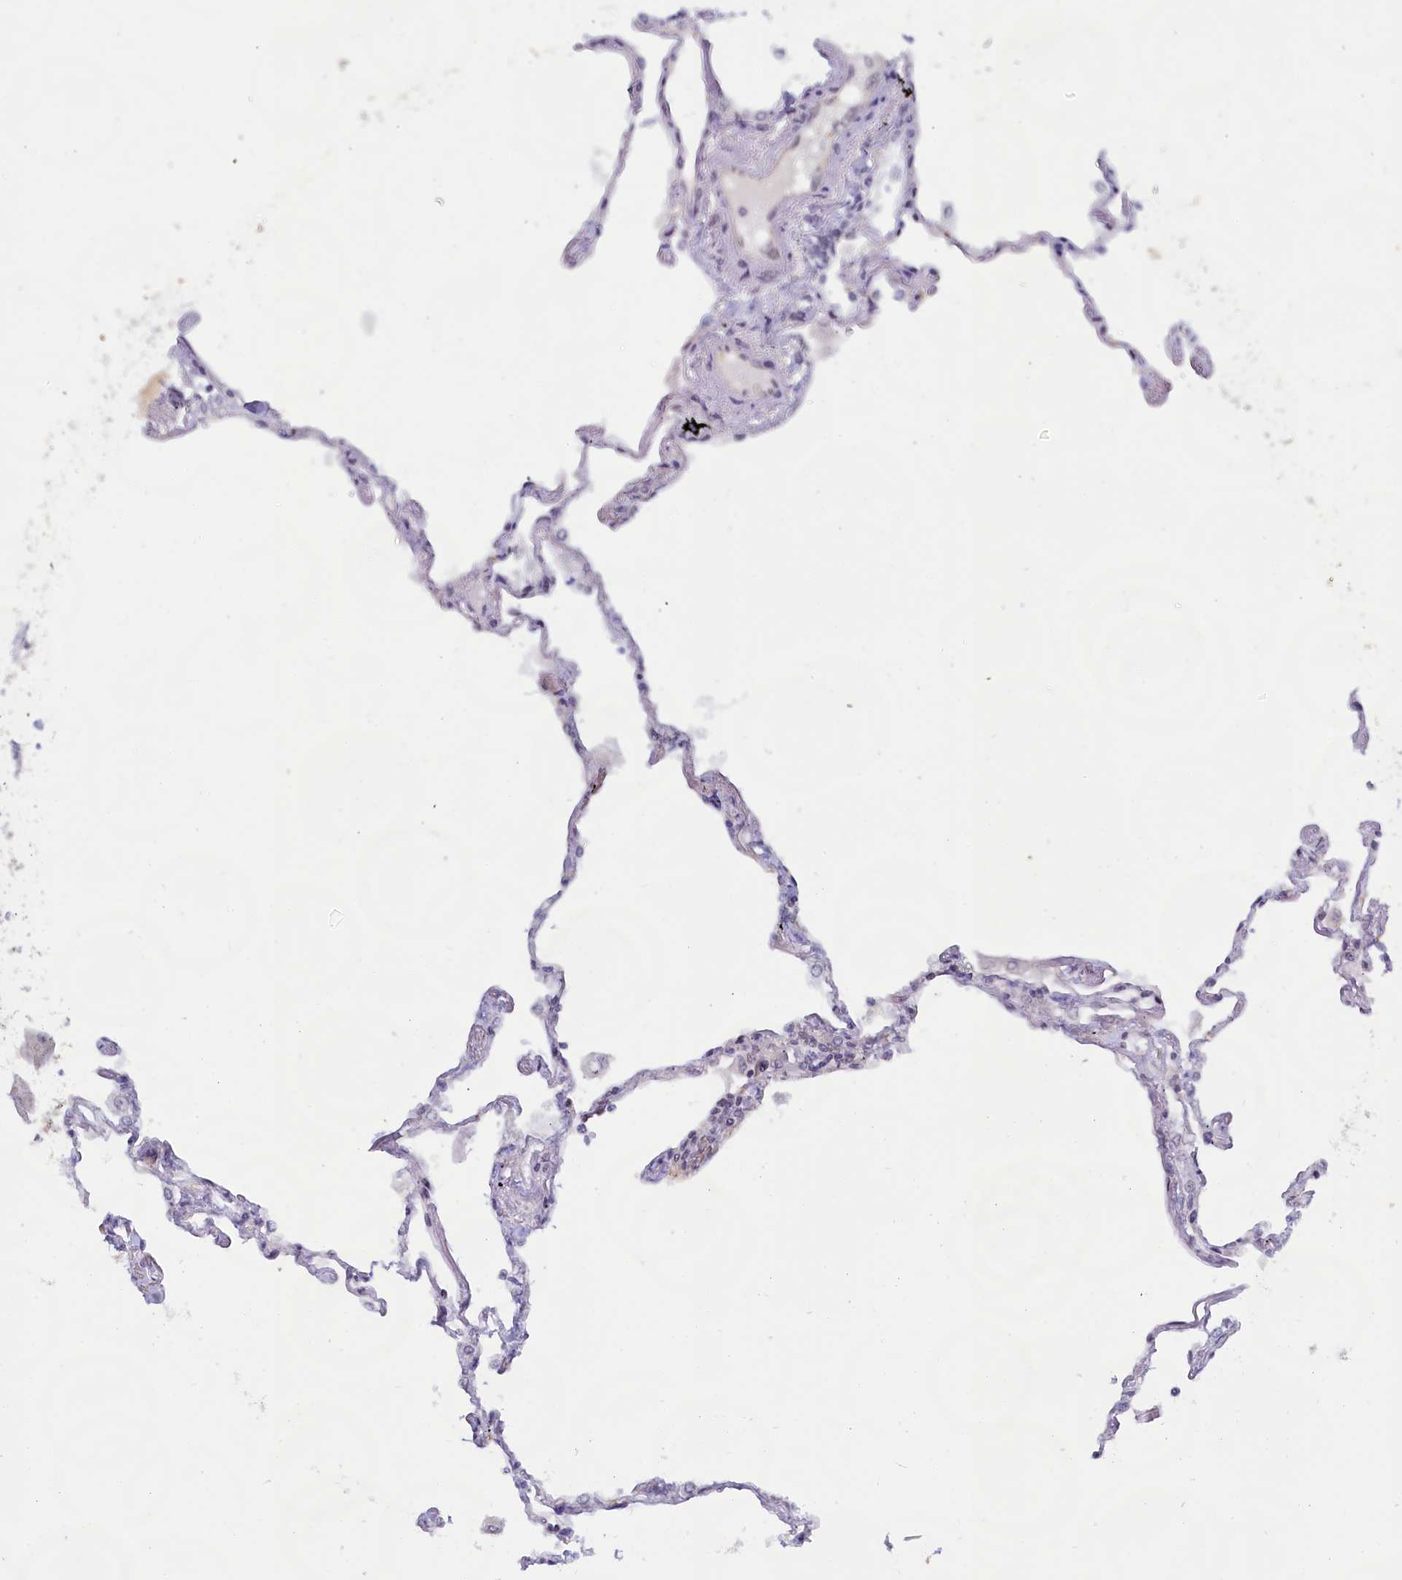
{"staining": {"intensity": "weak", "quantity": "<25%", "location": "nuclear"}, "tissue": "lung", "cell_type": "Alveolar cells", "image_type": "normal", "snomed": [{"axis": "morphology", "description": "Normal tissue, NOS"}, {"axis": "topography", "description": "Lung"}], "caption": "This is a histopathology image of IHC staining of normal lung, which shows no staining in alveolar cells.", "gene": "C1D", "patient": {"sex": "female", "age": 67}}